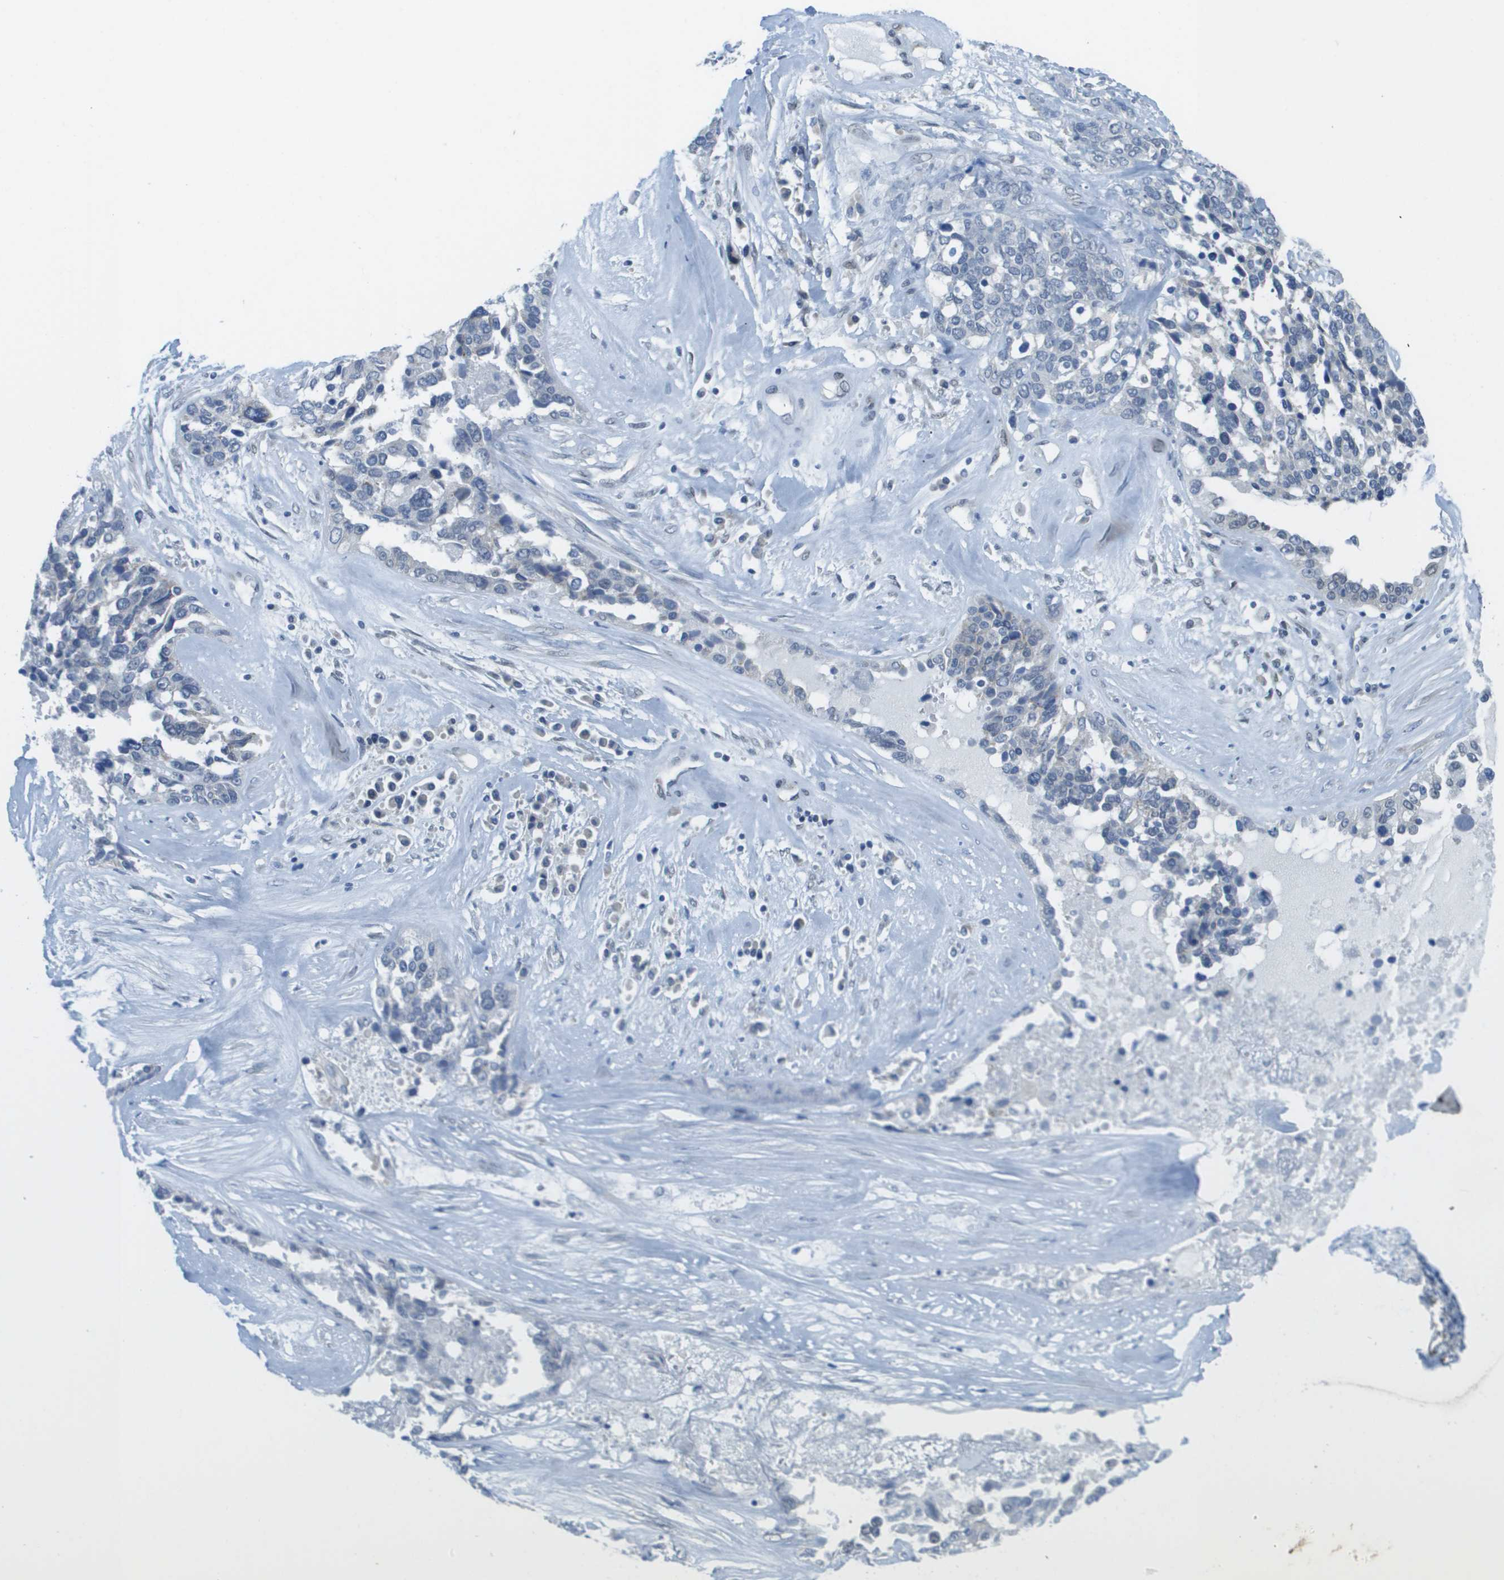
{"staining": {"intensity": "negative", "quantity": "none", "location": "none"}, "tissue": "ovarian cancer", "cell_type": "Tumor cells", "image_type": "cancer", "snomed": [{"axis": "morphology", "description": "Cystadenocarcinoma, serous, NOS"}, {"axis": "topography", "description": "Ovary"}], "caption": "IHC of serous cystadenocarcinoma (ovarian) reveals no expression in tumor cells.", "gene": "ARID1B", "patient": {"sex": "female", "age": 44}}